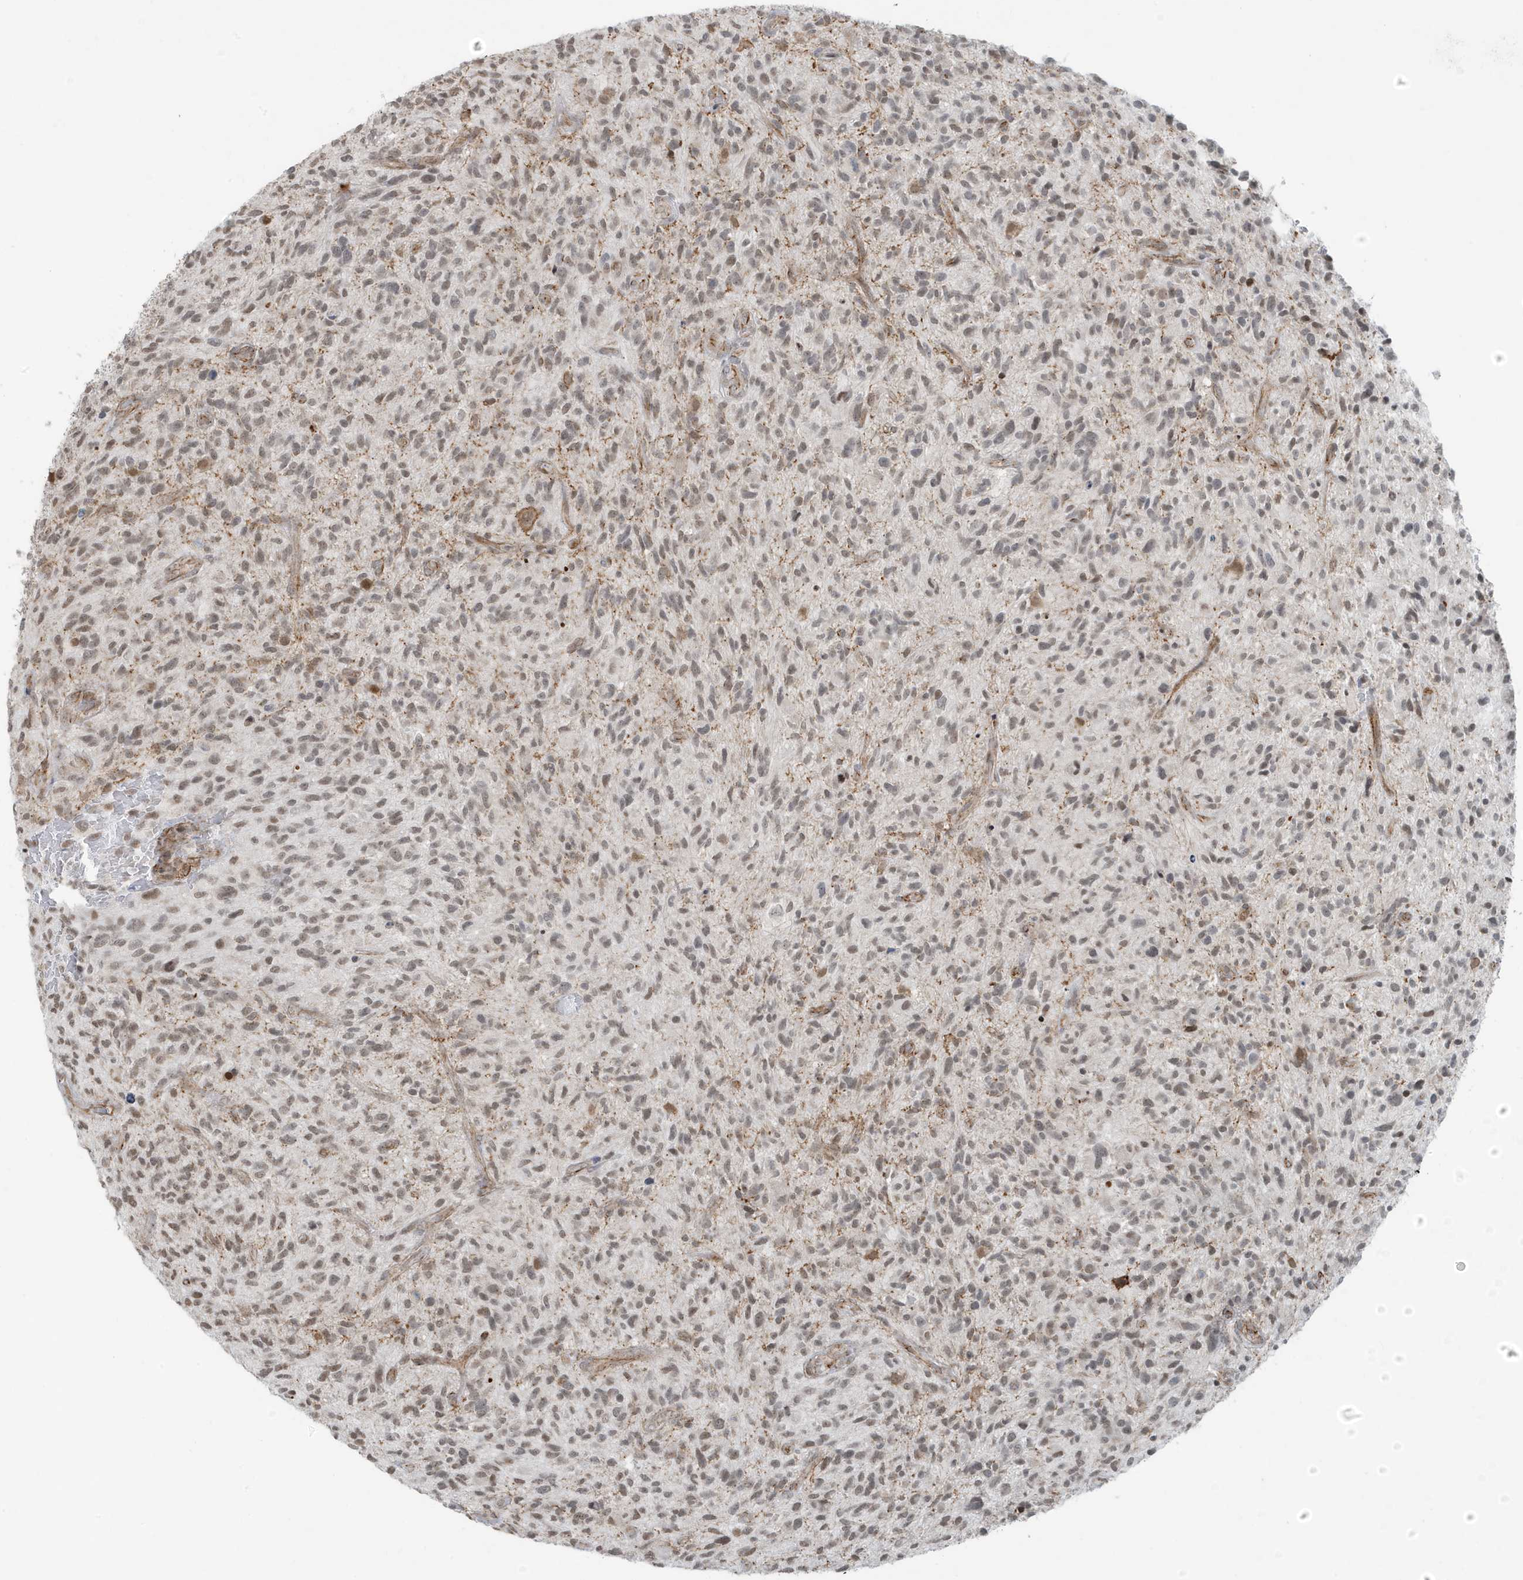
{"staining": {"intensity": "negative", "quantity": "none", "location": "none"}, "tissue": "glioma", "cell_type": "Tumor cells", "image_type": "cancer", "snomed": [{"axis": "morphology", "description": "Glioma, malignant, High grade"}, {"axis": "topography", "description": "Brain"}], "caption": "A histopathology image of glioma stained for a protein displays no brown staining in tumor cells.", "gene": "CHCHD4", "patient": {"sex": "male", "age": 47}}